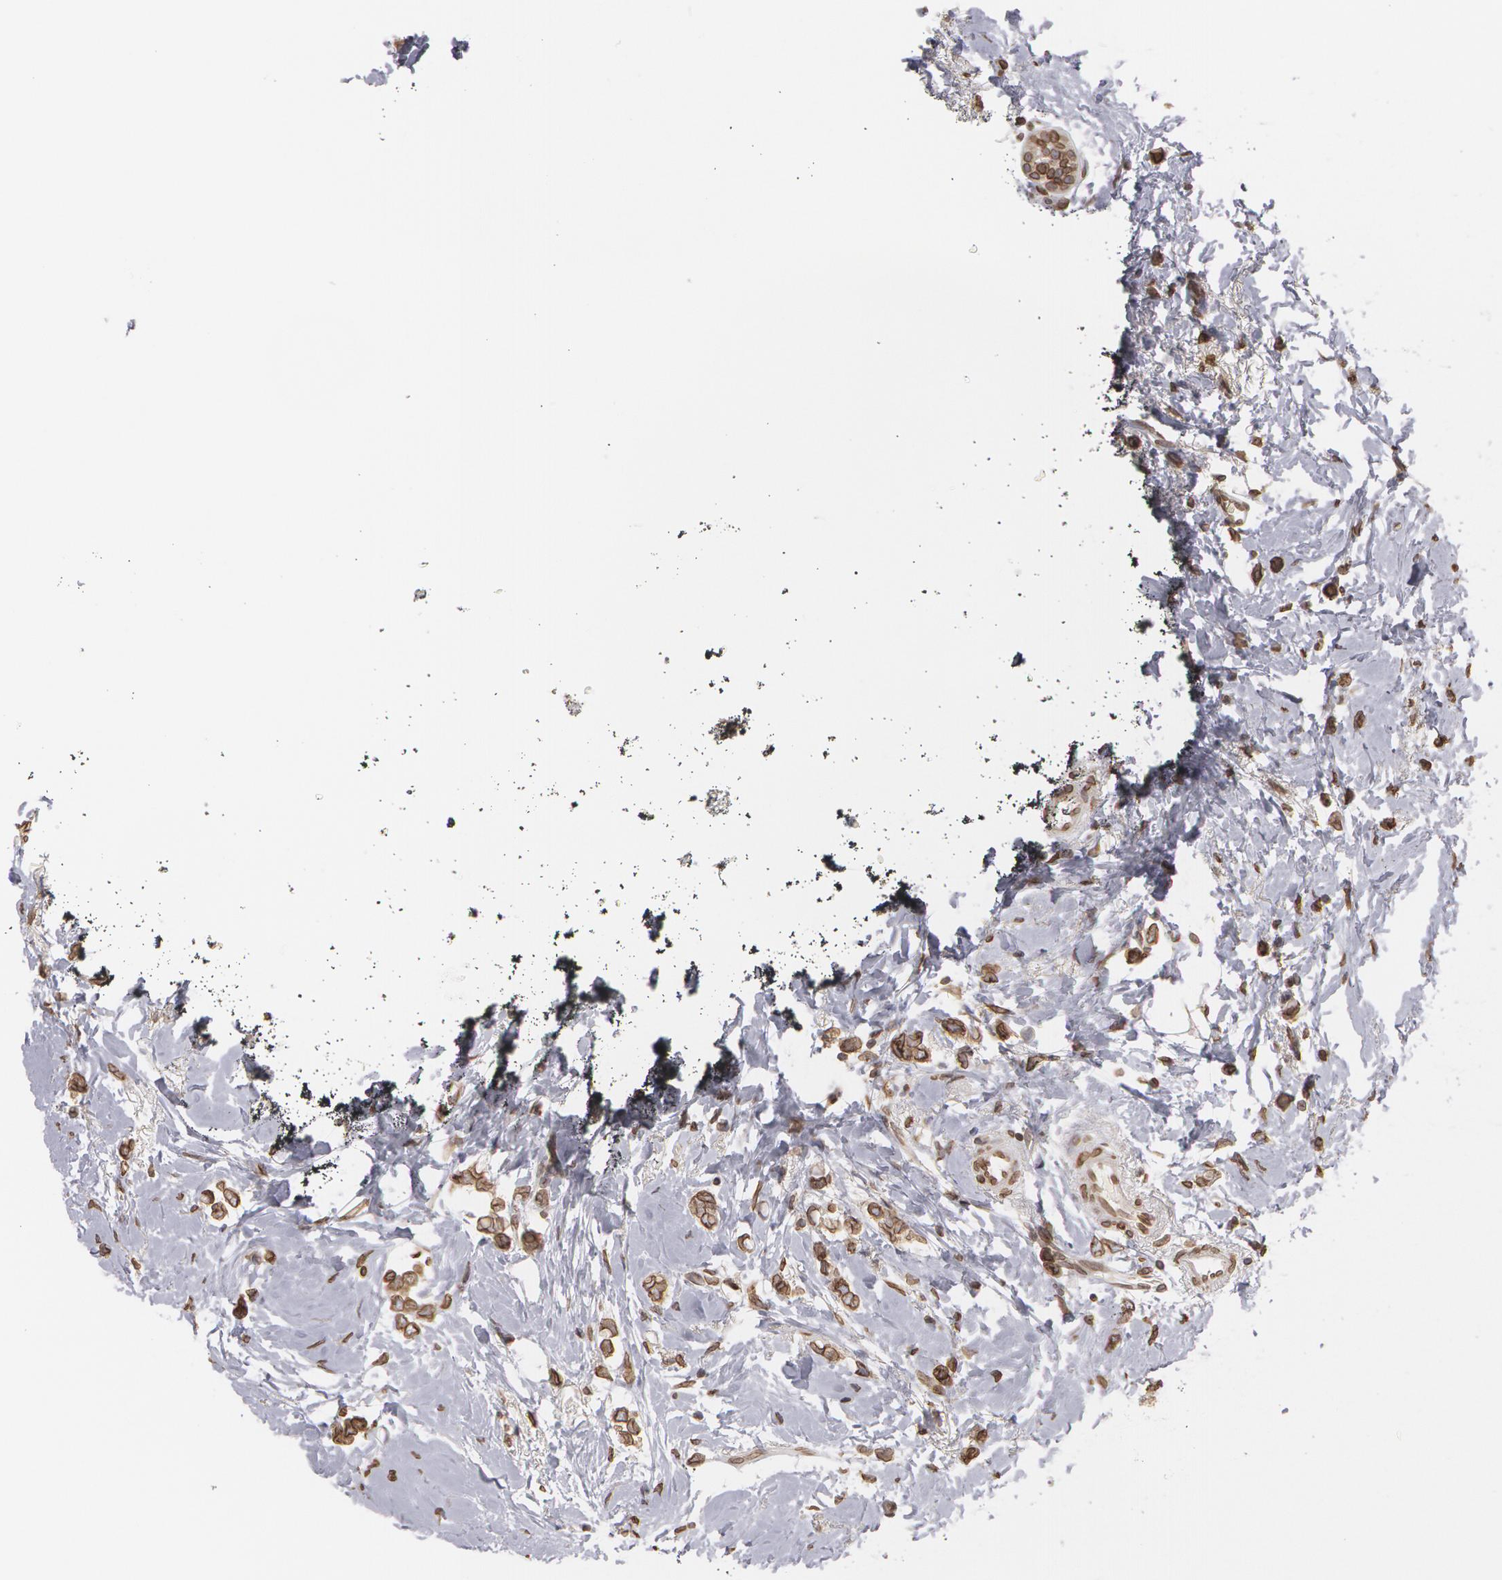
{"staining": {"intensity": "weak", "quantity": ">75%", "location": "nuclear"}, "tissue": "breast cancer", "cell_type": "Tumor cells", "image_type": "cancer", "snomed": [{"axis": "morphology", "description": "Duct carcinoma"}, {"axis": "topography", "description": "Breast"}], "caption": "A brown stain shows weak nuclear expression of a protein in breast cancer tumor cells. (Stains: DAB in brown, nuclei in blue, Microscopy: brightfield microscopy at high magnification).", "gene": "EMD", "patient": {"sex": "female", "age": 72}}